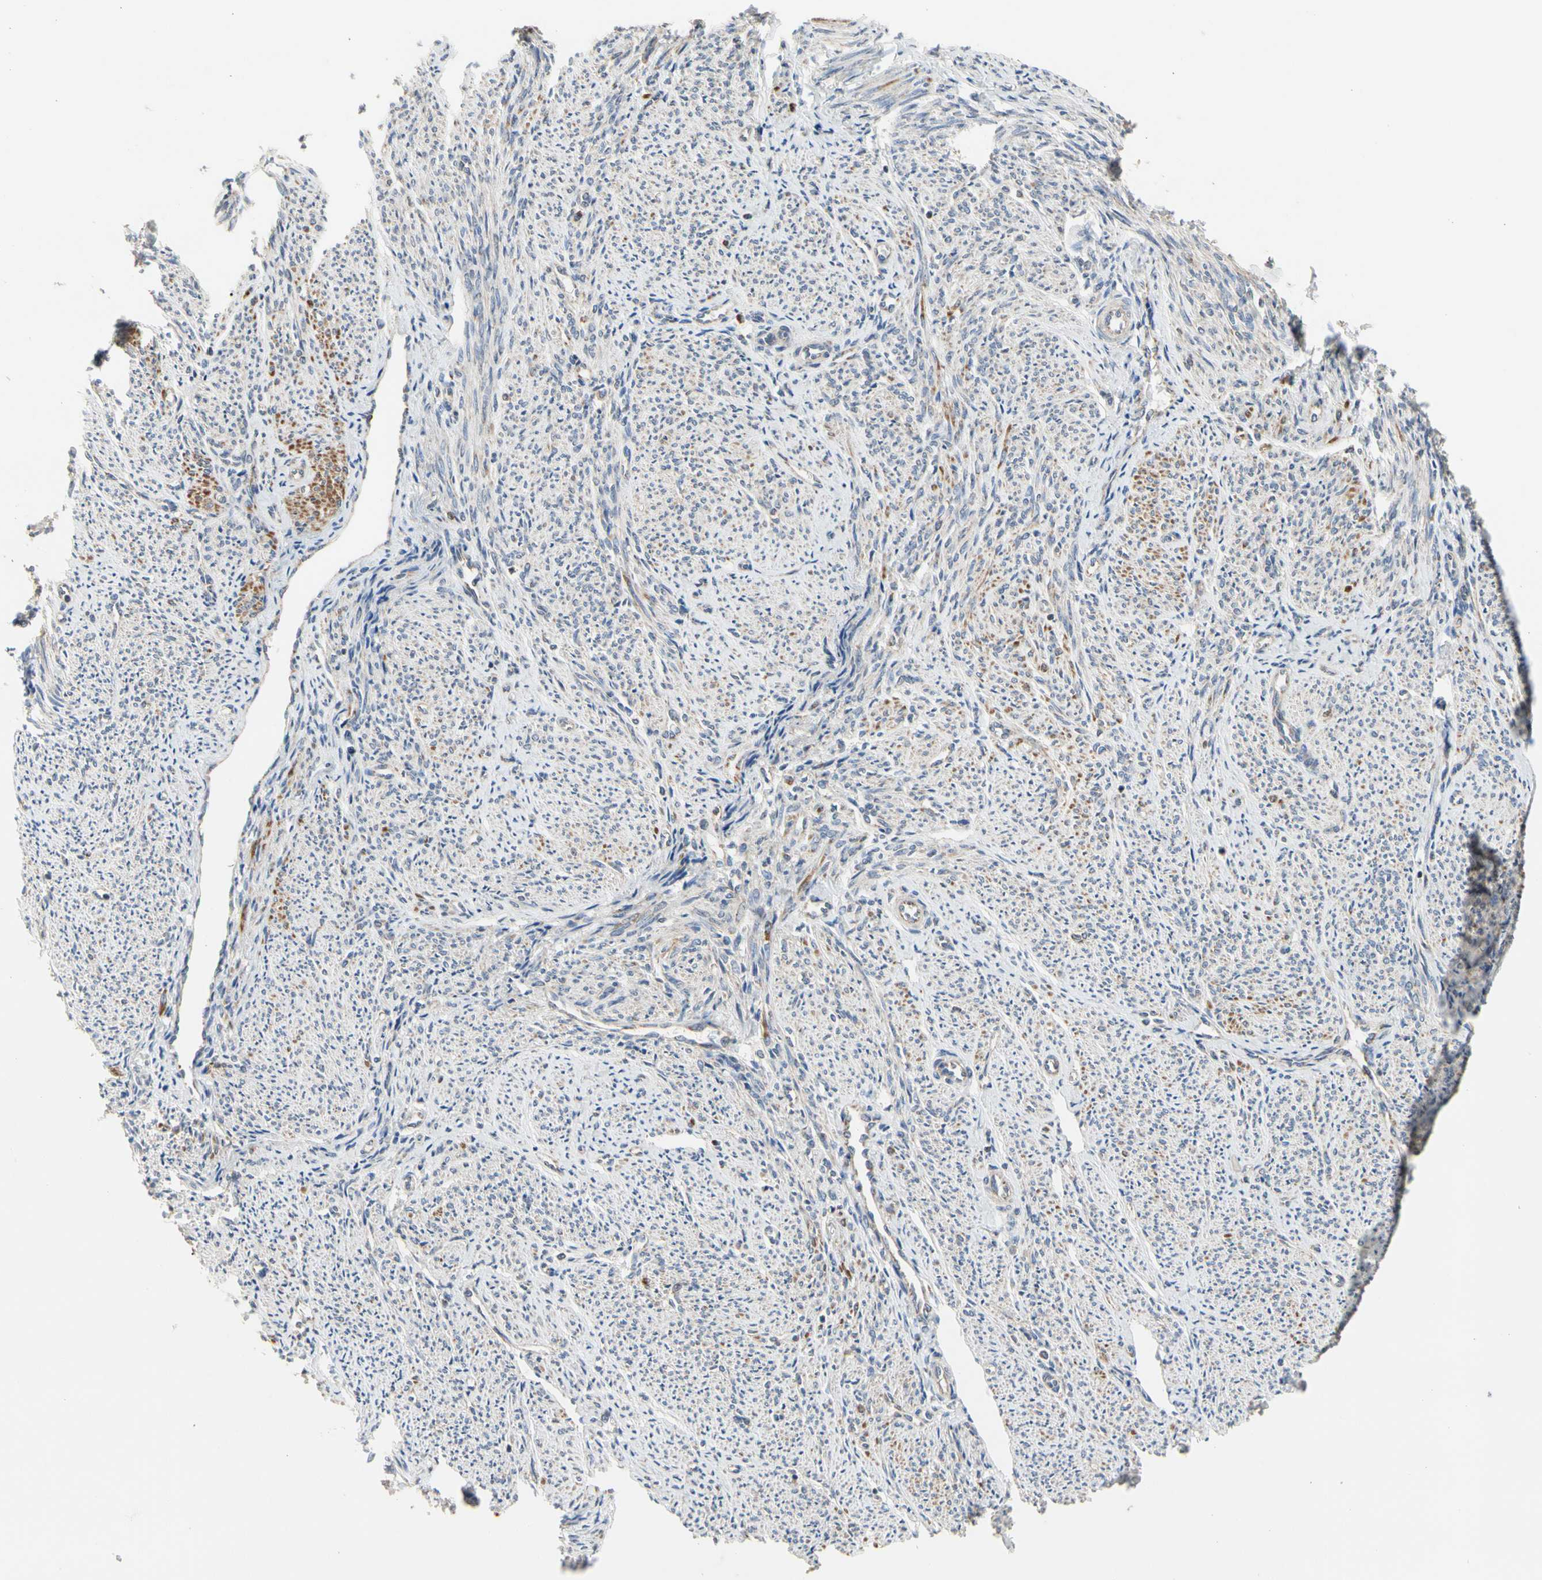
{"staining": {"intensity": "weak", "quantity": "25%-75%", "location": "cytoplasmic/membranous"}, "tissue": "smooth muscle", "cell_type": "Smooth muscle cells", "image_type": "normal", "snomed": [{"axis": "morphology", "description": "Normal tissue, NOS"}, {"axis": "topography", "description": "Smooth muscle"}], "caption": "Immunohistochemical staining of benign smooth muscle reveals 25%-75% levels of weak cytoplasmic/membranous protein expression in approximately 25%-75% of smooth muscle cells.", "gene": "GPD2", "patient": {"sex": "female", "age": 65}}